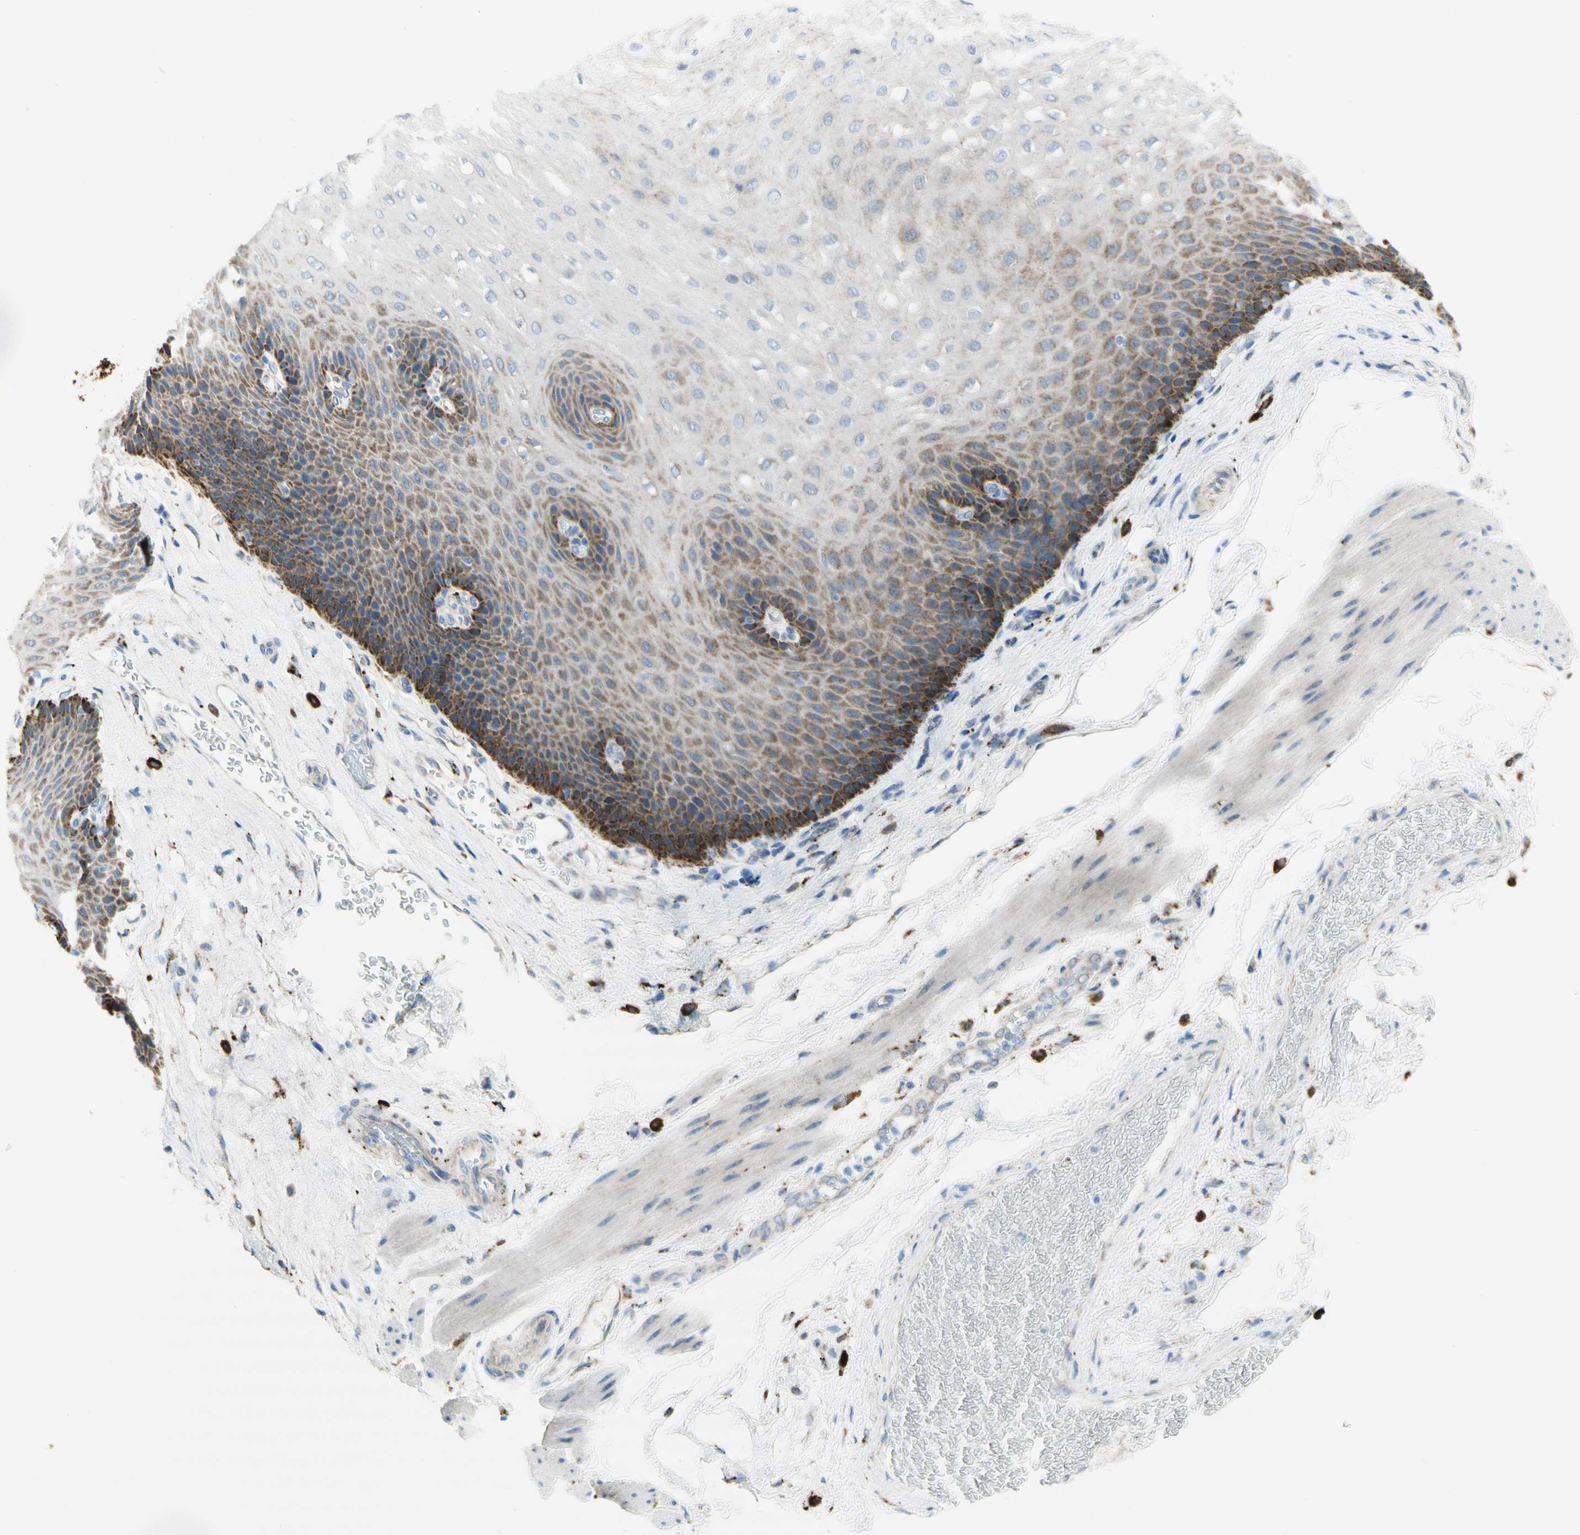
{"staining": {"intensity": "strong", "quantity": "<25%", "location": "cytoplasmic/membranous"}, "tissue": "esophagus", "cell_type": "Squamous epithelial cells", "image_type": "normal", "snomed": [{"axis": "morphology", "description": "Normal tissue, NOS"}, {"axis": "topography", "description": "Esophagus"}], "caption": "This is a histology image of IHC staining of unremarkable esophagus, which shows strong positivity in the cytoplasmic/membranous of squamous epithelial cells.", "gene": "URB2", "patient": {"sex": "female", "age": 72}}